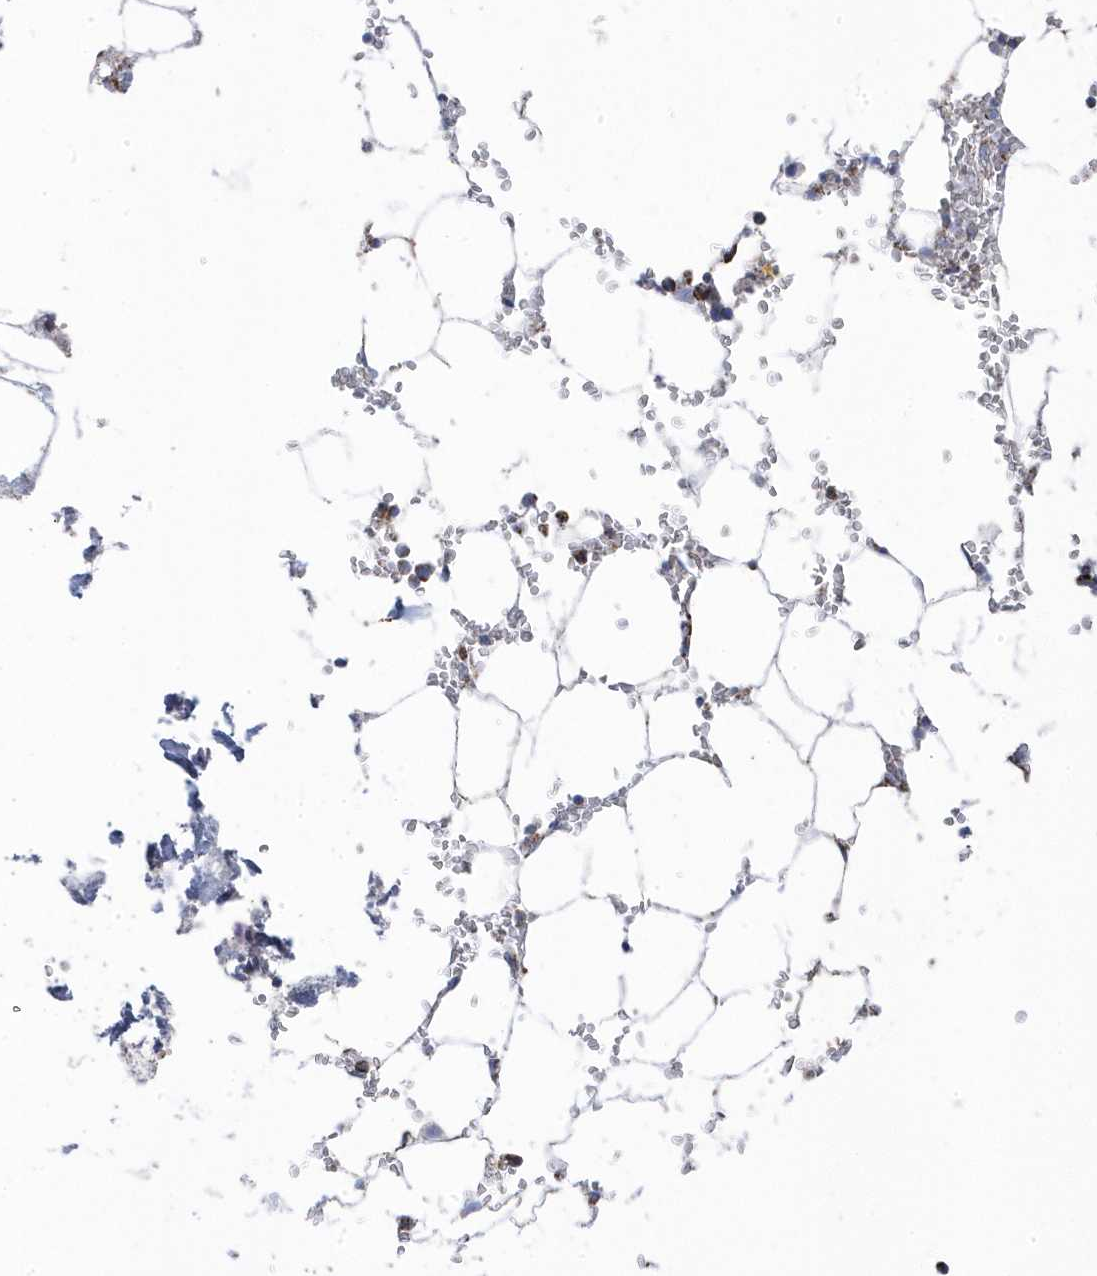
{"staining": {"intensity": "moderate", "quantity": "25%-75%", "location": "cytoplasmic/membranous"}, "tissue": "bone marrow", "cell_type": "Hematopoietic cells", "image_type": "normal", "snomed": [{"axis": "morphology", "description": "Normal tissue, NOS"}, {"axis": "topography", "description": "Bone marrow"}], "caption": "DAB immunohistochemical staining of benign human bone marrow displays moderate cytoplasmic/membranous protein positivity in approximately 25%-75% of hematopoietic cells. Nuclei are stained in blue.", "gene": "GTPBP8", "patient": {"sex": "male", "age": 70}}